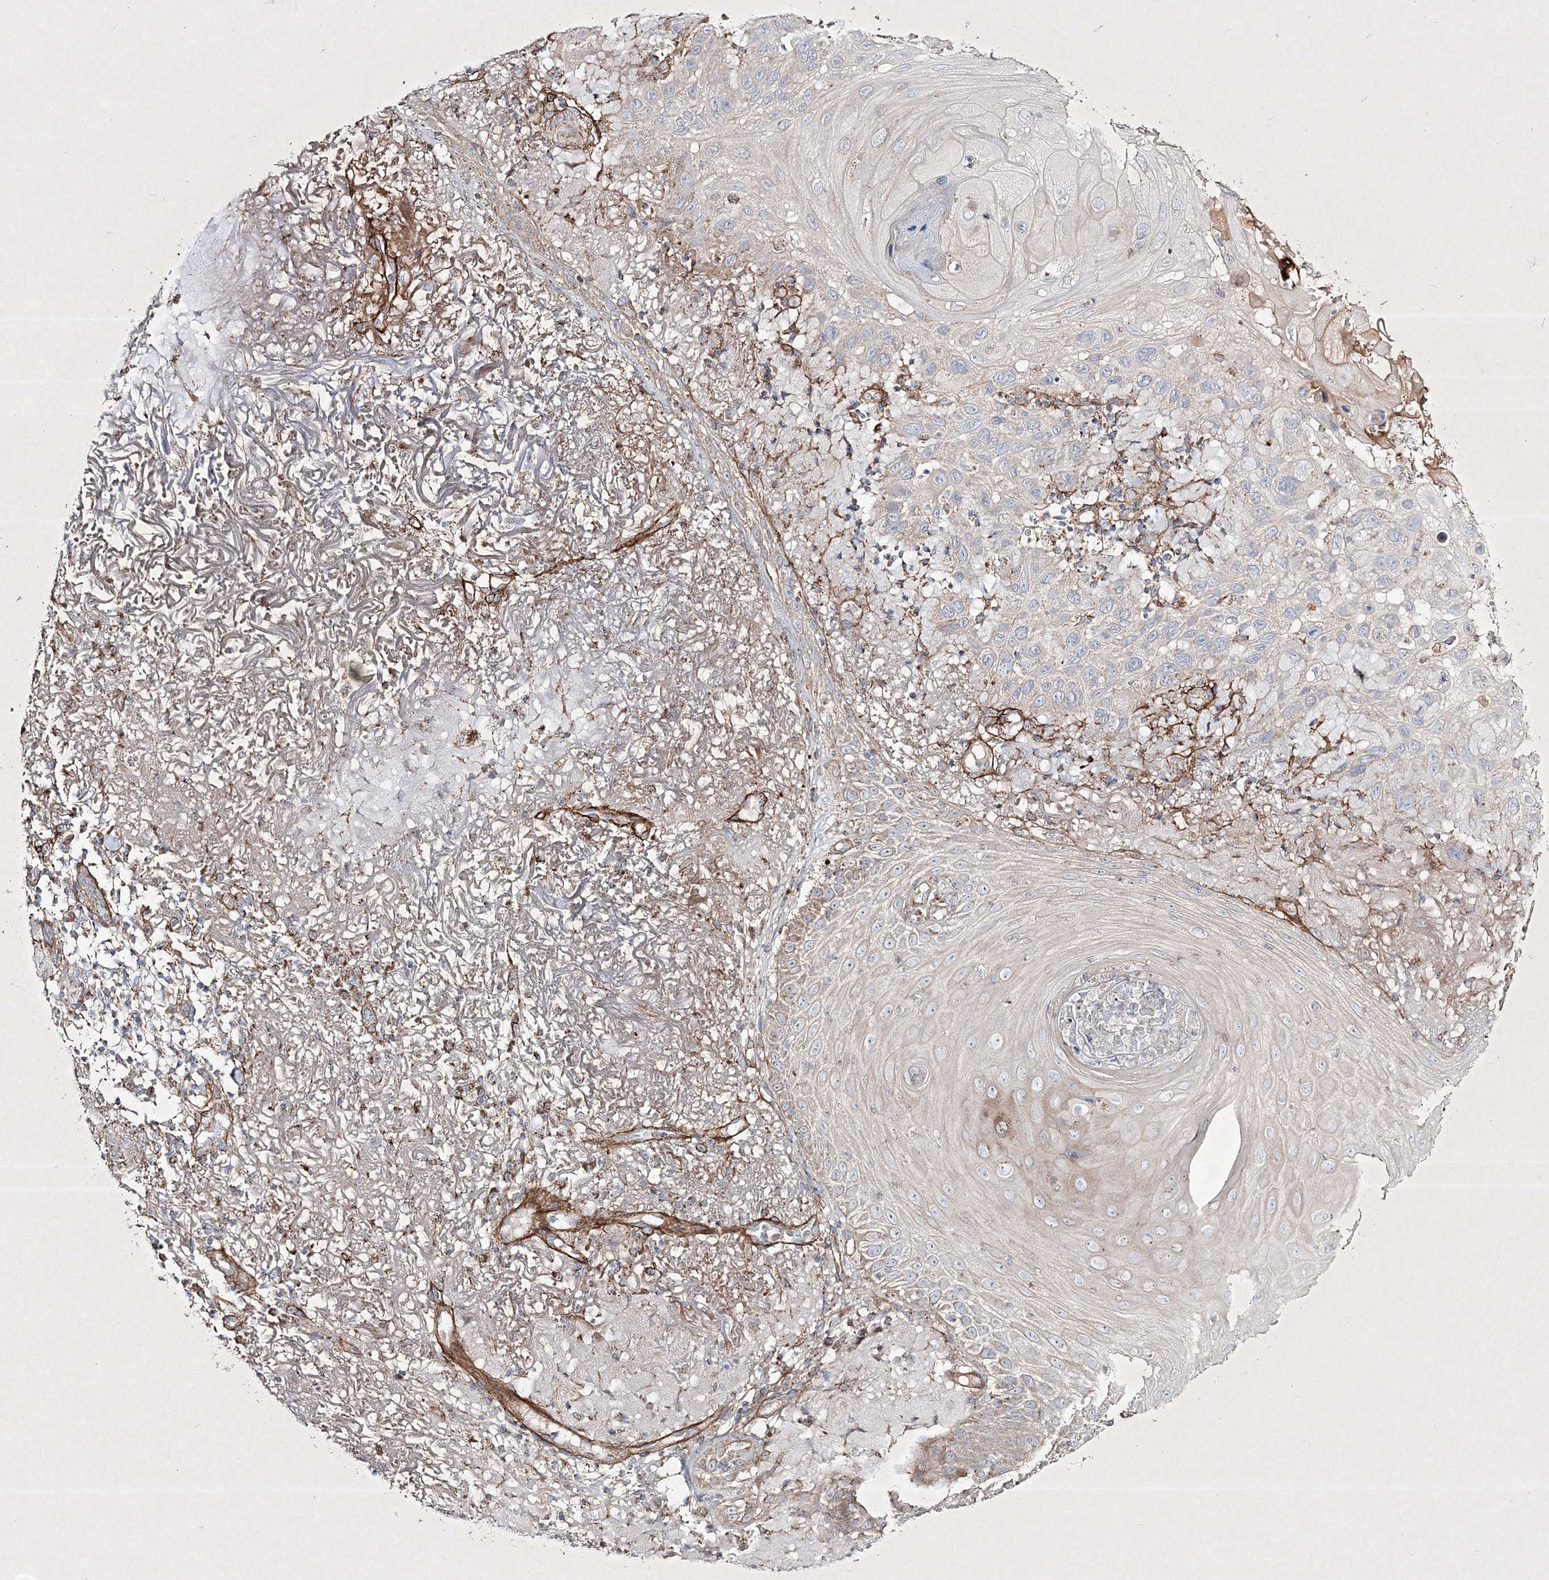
{"staining": {"intensity": "negative", "quantity": "none", "location": "none"}, "tissue": "skin cancer", "cell_type": "Tumor cells", "image_type": "cancer", "snomed": [{"axis": "morphology", "description": "Normal tissue, NOS"}, {"axis": "morphology", "description": "Squamous cell carcinoma, NOS"}, {"axis": "topography", "description": "Skin"}], "caption": "An immunohistochemistry (IHC) histopathology image of skin cancer (squamous cell carcinoma) is shown. There is no staining in tumor cells of skin cancer (squamous cell carcinoma).", "gene": "RICTOR", "patient": {"sex": "female", "age": 96}}